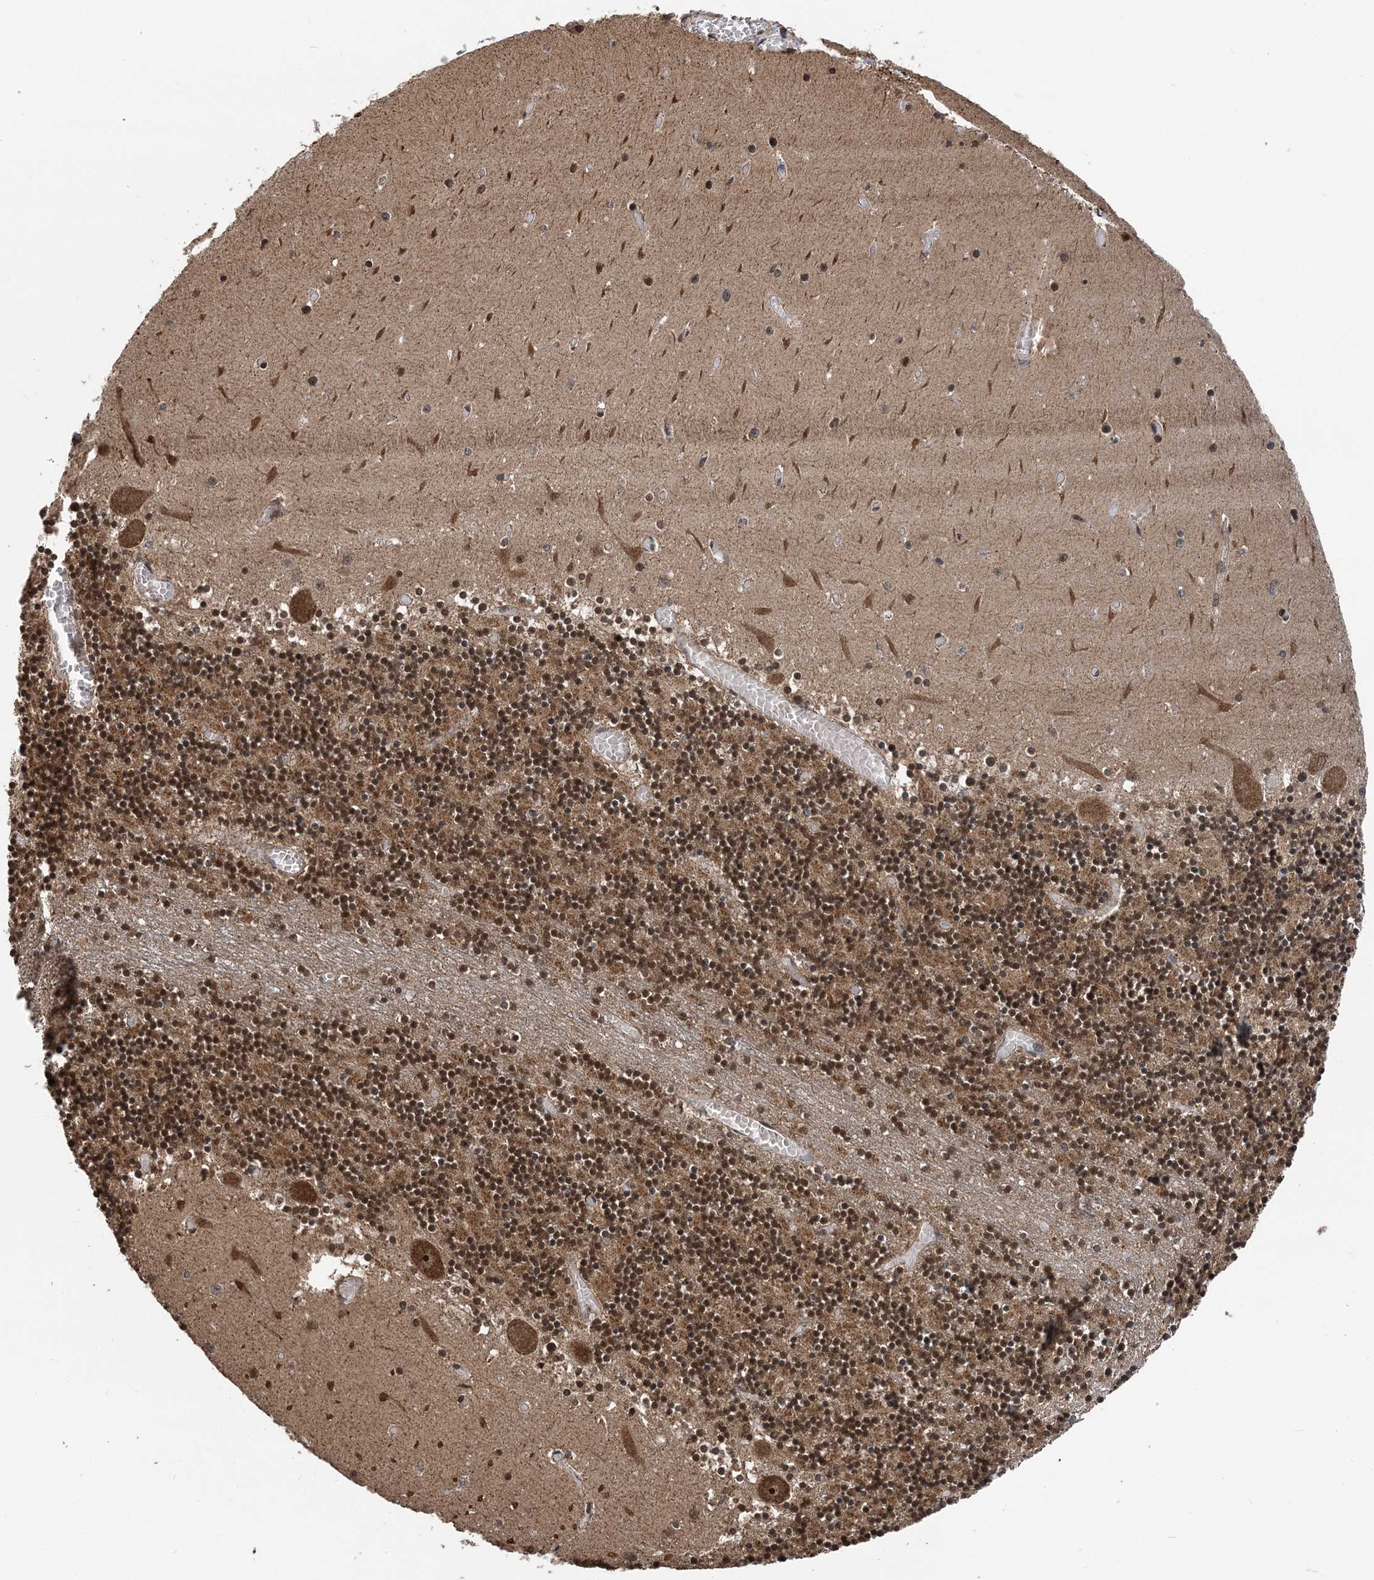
{"staining": {"intensity": "moderate", "quantity": ">75%", "location": "cytoplasmic/membranous,nuclear"}, "tissue": "cerebellum", "cell_type": "Cells in granular layer", "image_type": "normal", "snomed": [{"axis": "morphology", "description": "Normal tissue, NOS"}, {"axis": "topography", "description": "Cerebellum"}], "caption": "Brown immunohistochemical staining in benign human cerebellum reveals moderate cytoplasmic/membranous,nuclear staining in about >75% of cells in granular layer.", "gene": "PCBP1", "patient": {"sex": "female", "age": 28}}